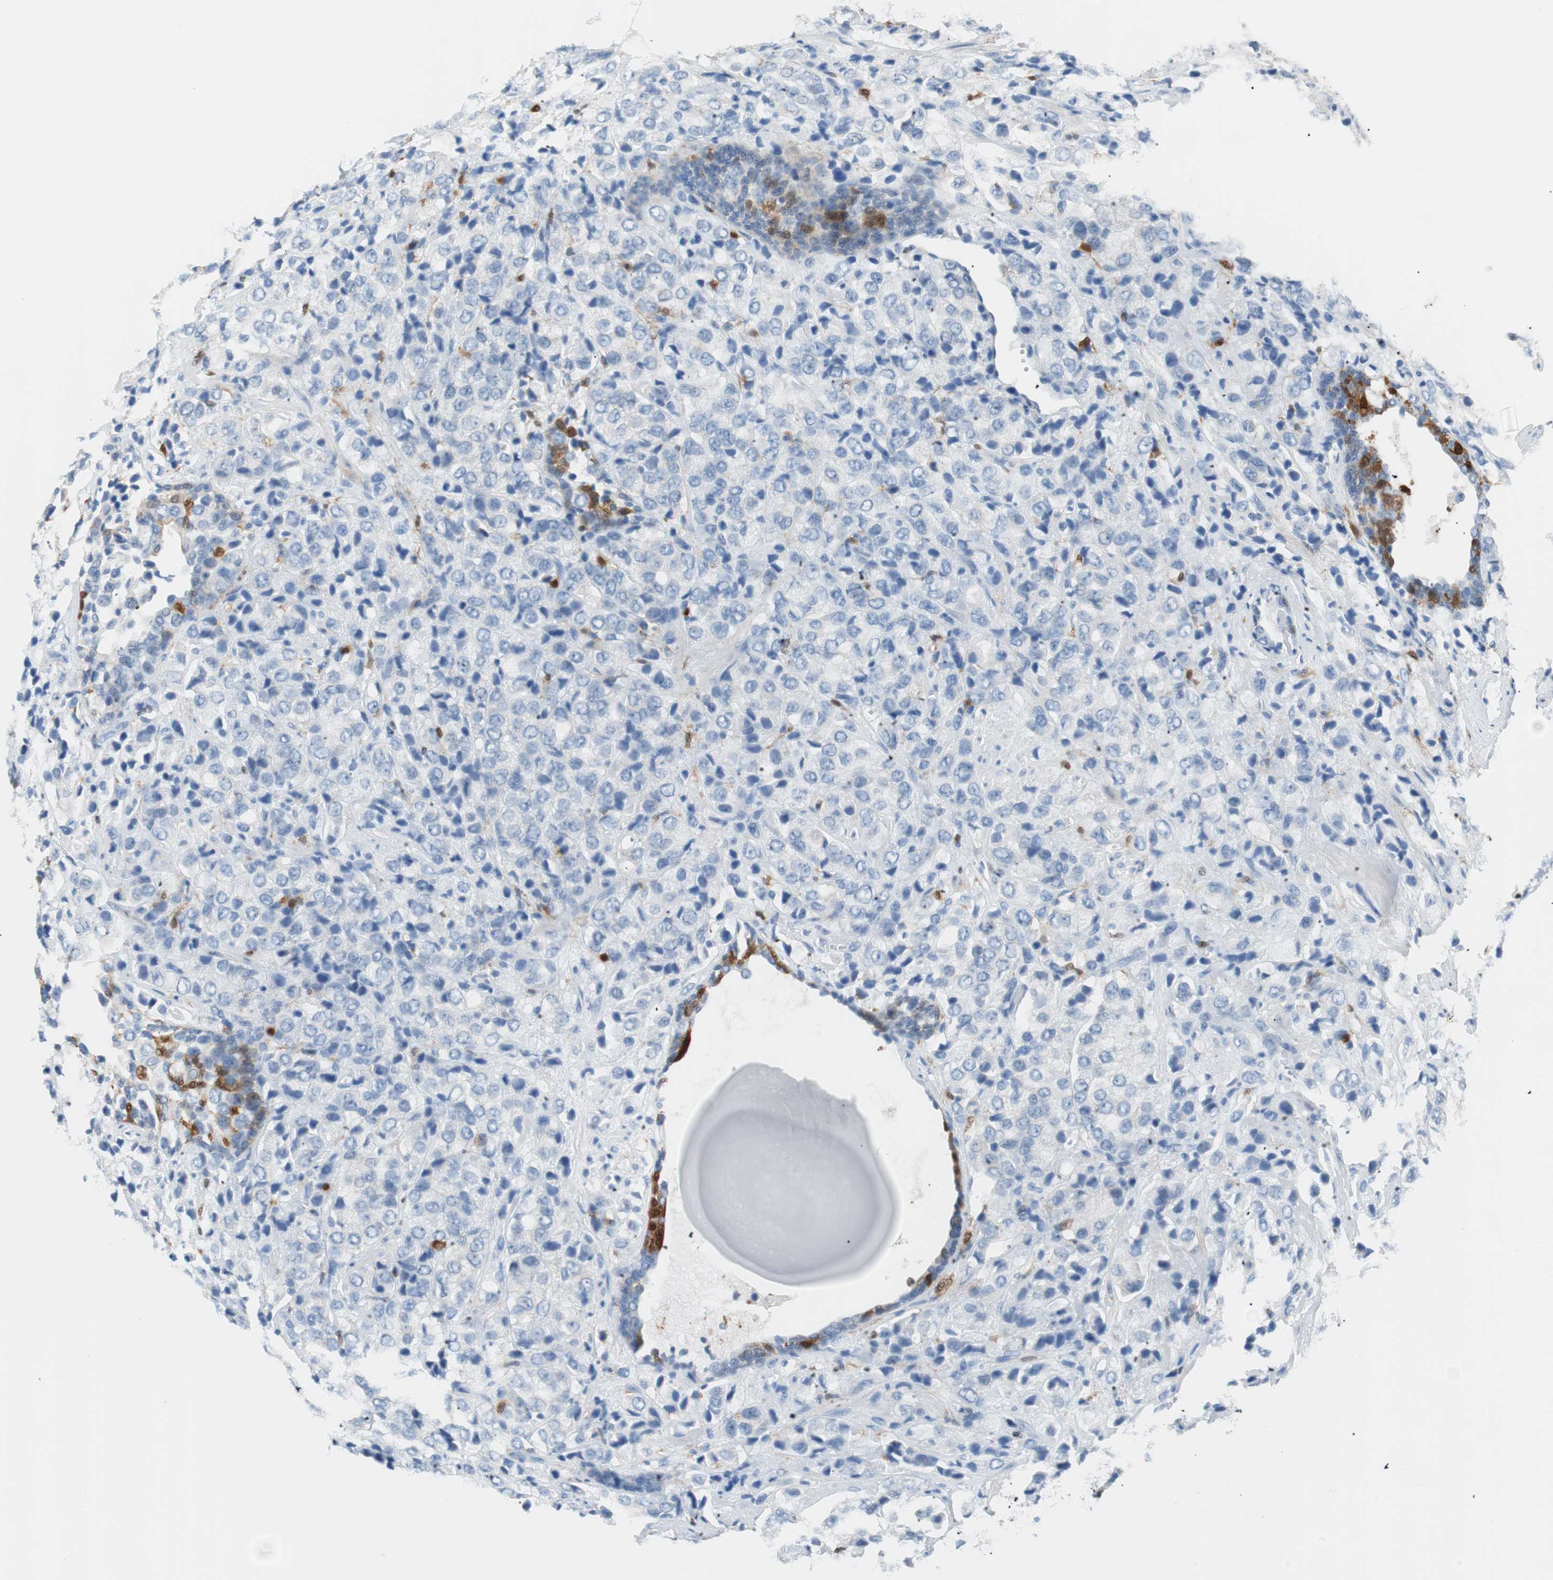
{"staining": {"intensity": "negative", "quantity": "none", "location": "none"}, "tissue": "prostate cancer", "cell_type": "Tumor cells", "image_type": "cancer", "snomed": [{"axis": "morphology", "description": "Adenocarcinoma, High grade"}, {"axis": "topography", "description": "Prostate"}], "caption": "Immunohistochemistry of human prostate cancer (high-grade adenocarcinoma) reveals no staining in tumor cells.", "gene": "IL18", "patient": {"sex": "male", "age": 70}}